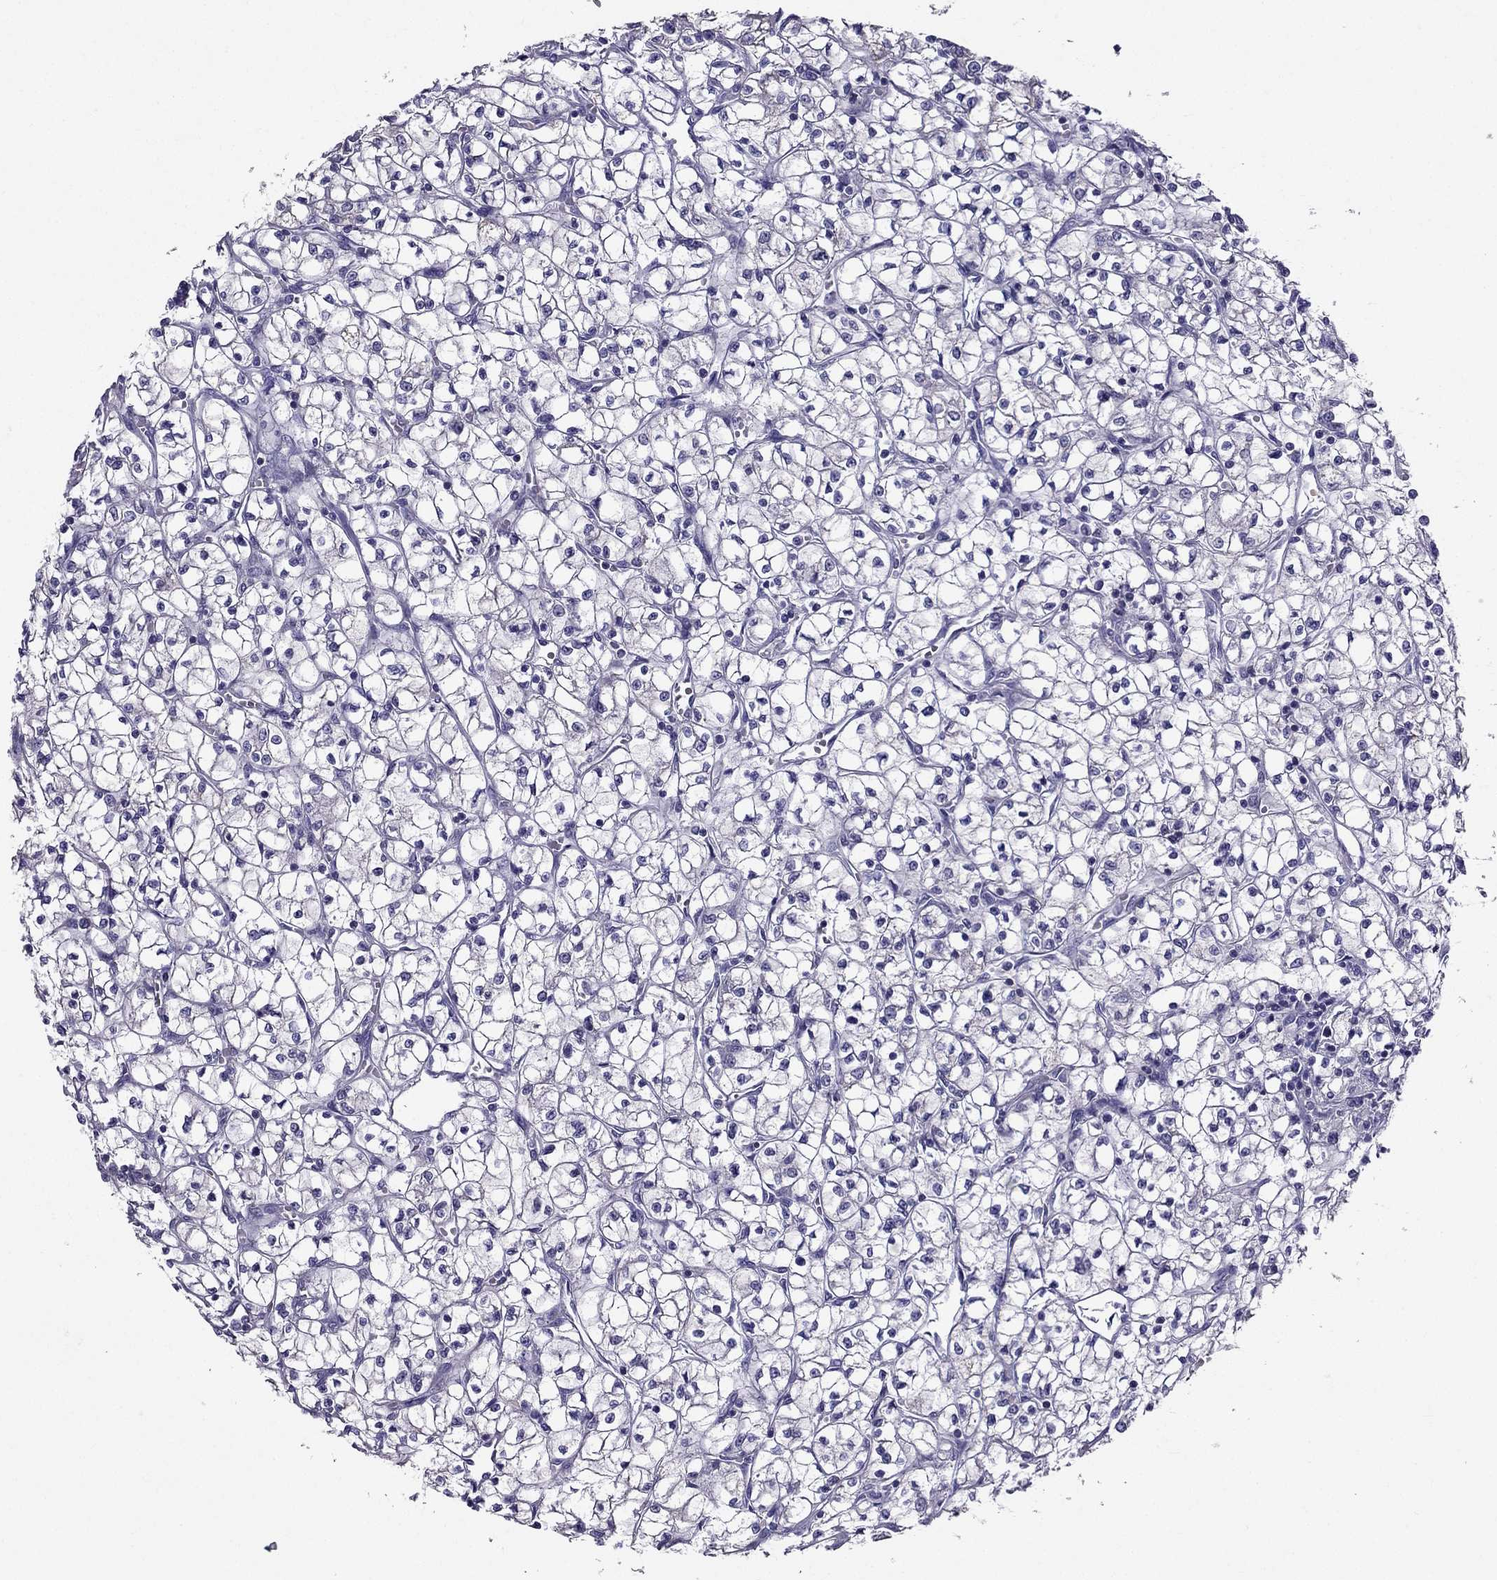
{"staining": {"intensity": "negative", "quantity": "none", "location": "none"}, "tissue": "renal cancer", "cell_type": "Tumor cells", "image_type": "cancer", "snomed": [{"axis": "morphology", "description": "Adenocarcinoma, NOS"}, {"axis": "topography", "description": "Kidney"}], "caption": "Micrograph shows no protein staining in tumor cells of adenocarcinoma (renal) tissue.", "gene": "AAK1", "patient": {"sex": "female", "age": 64}}